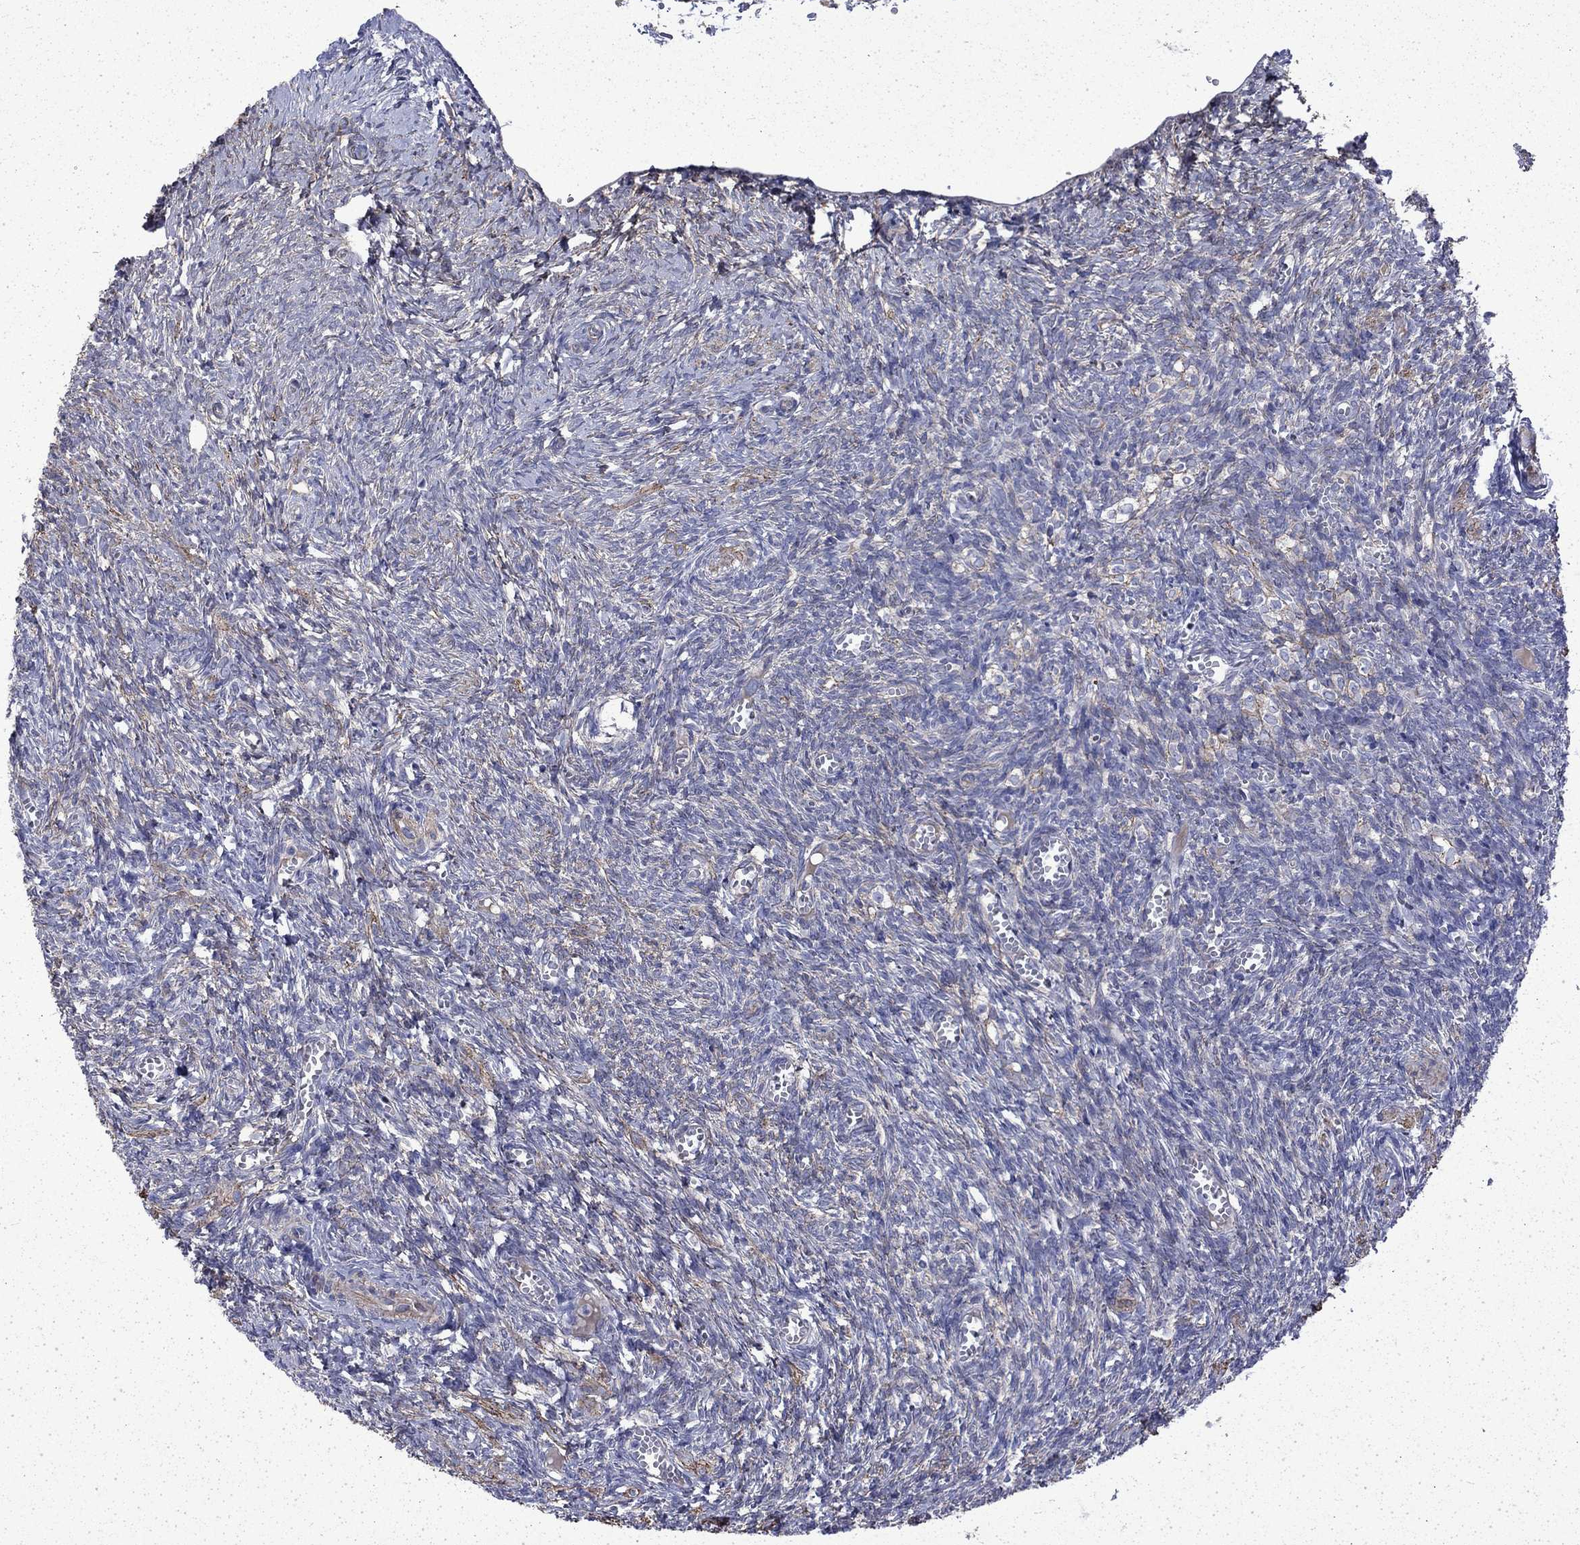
{"staining": {"intensity": "negative", "quantity": "none", "location": "none"}, "tissue": "ovary", "cell_type": "Ovarian stroma cells", "image_type": "normal", "snomed": [{"axis": "morphology", "description": "Normal tissue, NOS"}, {"axis": "topography", "description": "Ovary"}], "caption": "A high-resolution micrograph shows immunohistochemistry staining of unremarkable ovary, which shows no significant staining in ovarian stroma cells. The staining is performed using DAB (3,3'-diaminobenzidine) brown chromogen with nuclei counter-stained in using hematoxylin.", "gene": "DTNA", "patient": {"sex": "female", "age": 43}}